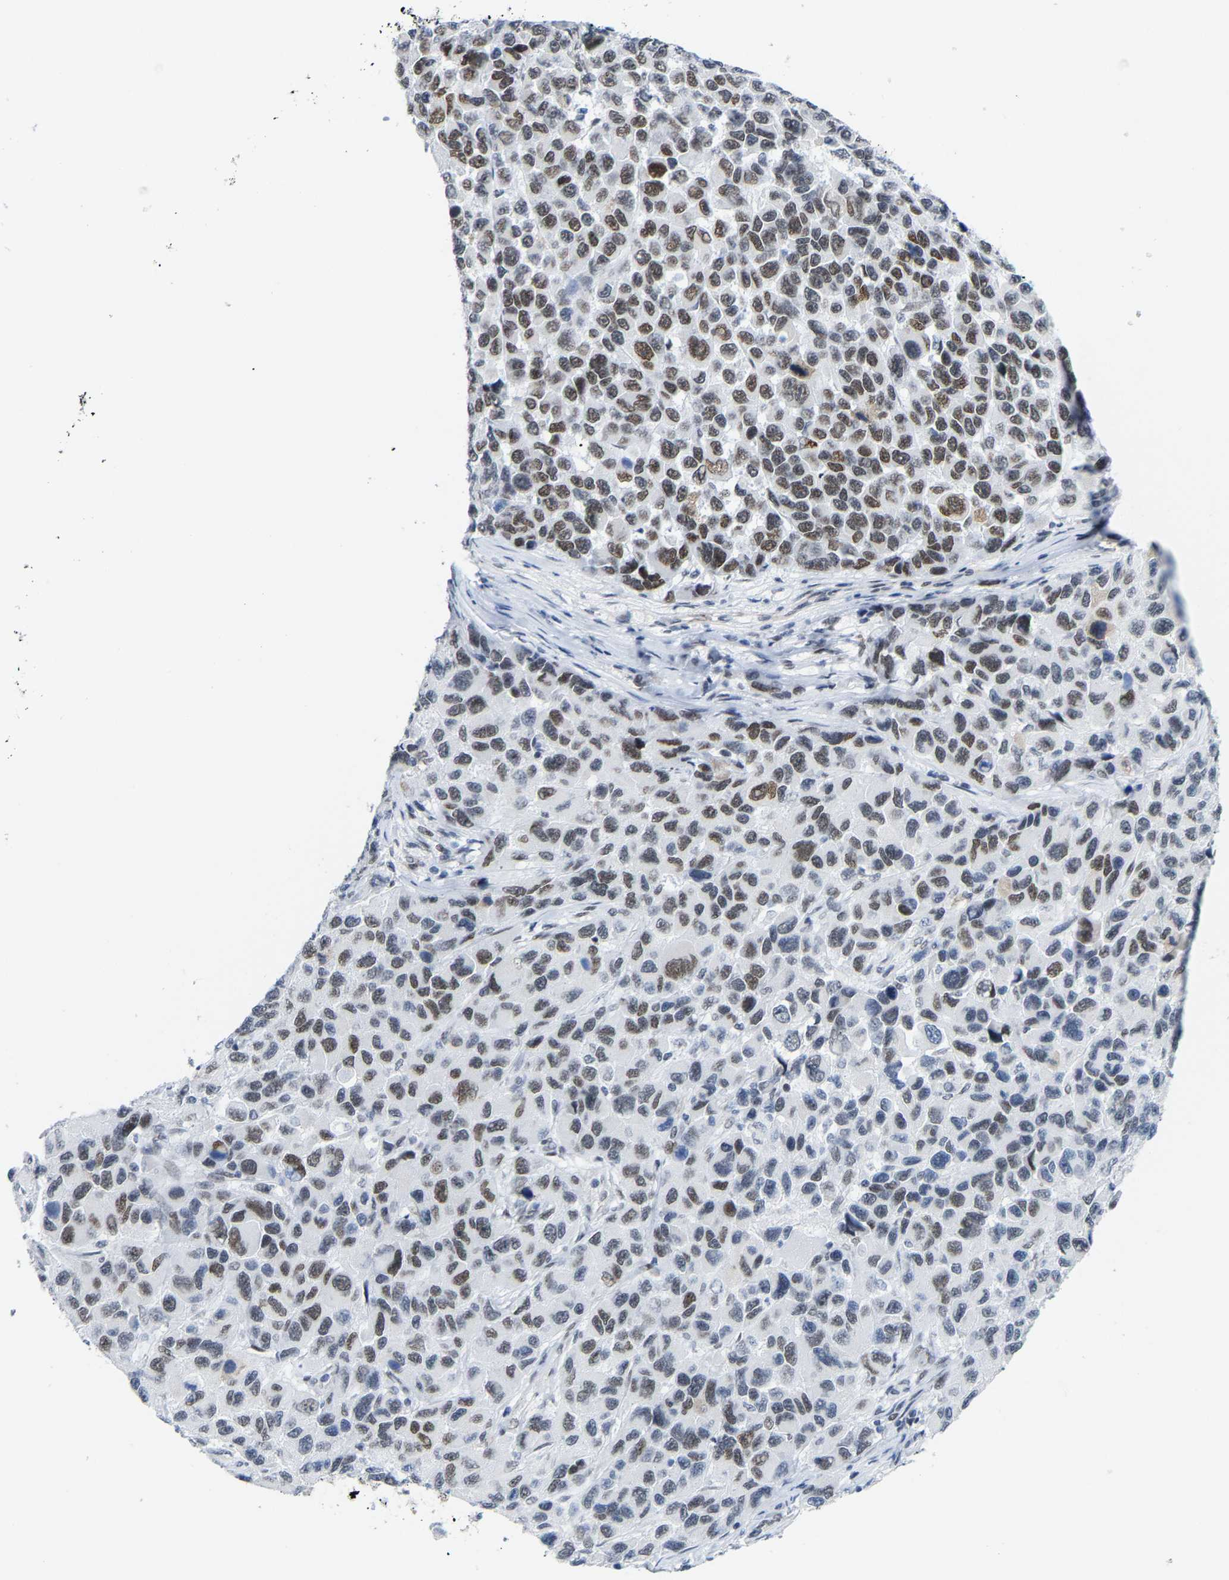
{"staining": {"intensity": "moderate", "quantity": ">75%", "location": "nuclear"}, "tissue": "melanoma", "cell_type": "Tumor cells", "image_type": "cancer", "snomed": [{"axis": "morphology", "description": "Malignant melanoma, NOS"}, {"axis": "topography", "description": "Skin"}], "caption": "Brown immunohistochemical staining in malignant melanoma demonstrates moderate nuclear staining in about >75% of tumor cells.", "gene": "FAM180A", "patient": {"sex": "male", "age": 53}}